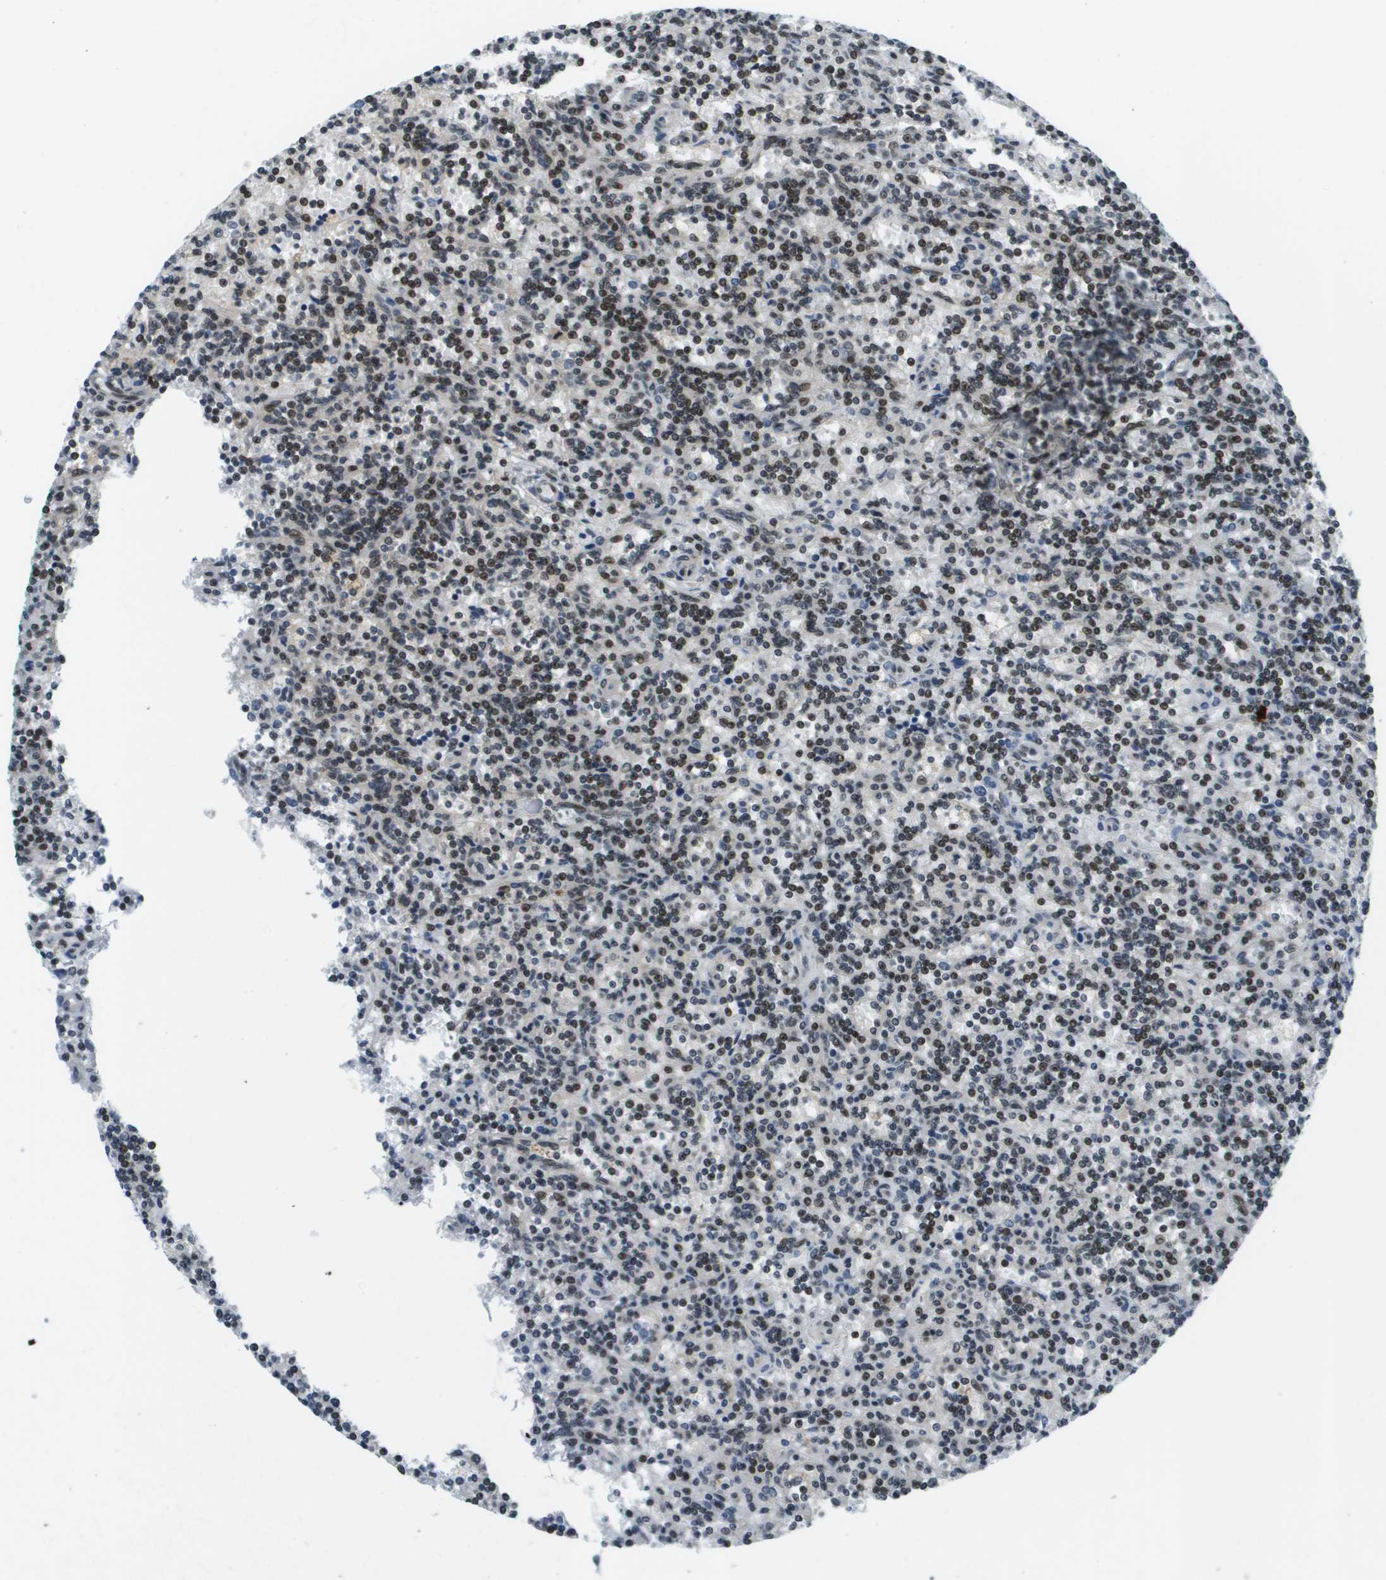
{"staining": {"intensity": "moderate", "quantity": "25%-75%", "location": "nuclear"}, "tissue": "lymphoma", "cell_type": "Tumor cells", "image_type": "cancer", "snomed": [{"axis": "morphology", "description": "Malignant lymphoma, non-Hodgkin's type, Low grade"}, {"axis": "topography", "description": "Spleen"}], "caption": "The photomicrograph shows immunohistochemical staining of lymphoma. There is moderate nuclear positivity is present in approximately 25%-75% of tumor cells.", "gene": "RECQL4", "patient": {"sex": "male", "age": 73}}